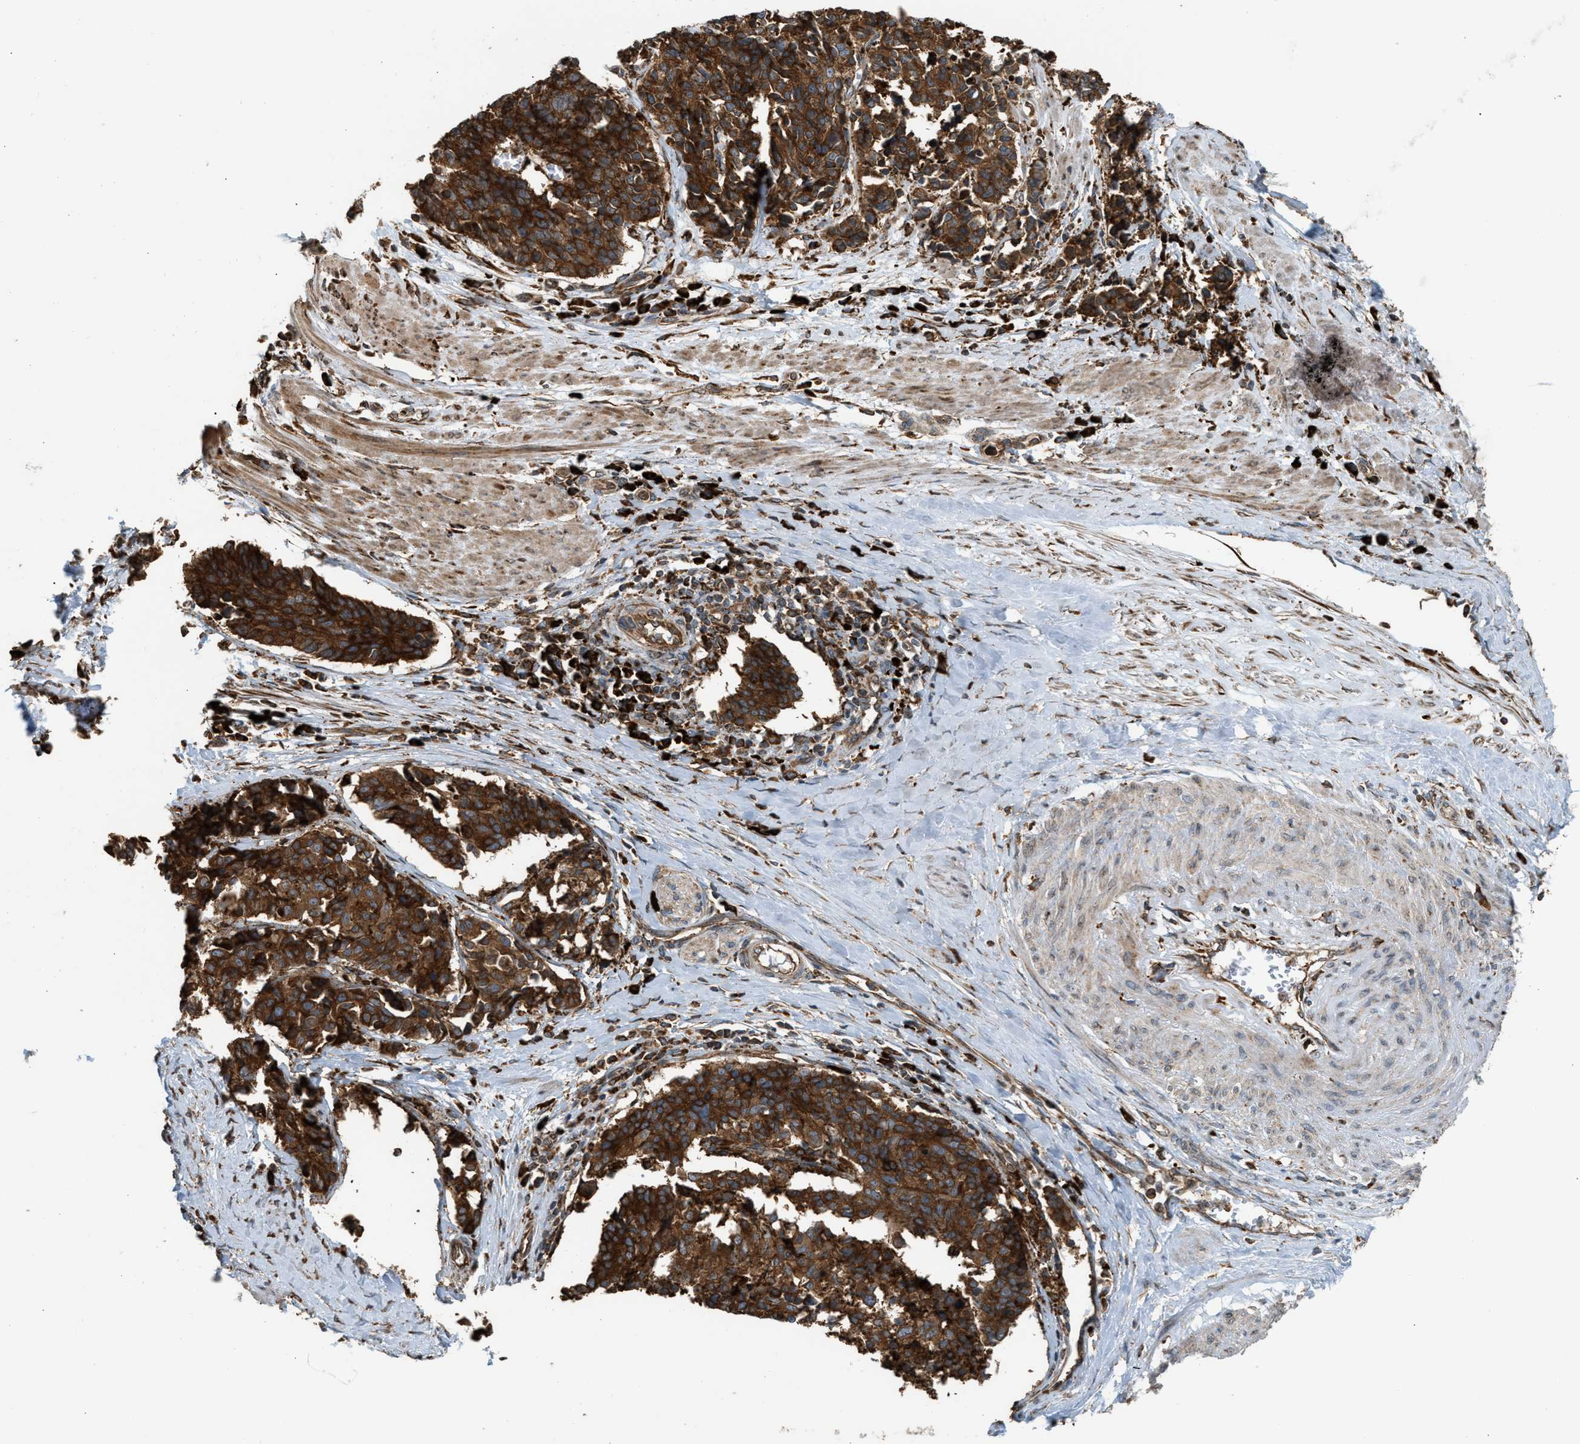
{"staining": {"intensity": "strong", "quantity": ">75%", "location": "cytoplasmic/membranous"}, "tissue": "cervical cancer", "cell_type": "Tumor cells", "image_type": "cancer", "snomed": [{"axis": "morphology", "description": "Normal tissue, NOS"}, {"axis": "morphology", "description": "Squamous cell carcinoma, NOS"}, {"axis": "topography", "description": "Cervix"}], "caption": "The immunohistochemical stain labels strong cytoplasmic/membranous expression in tumor cells of cervical cancer (squamous cell carcinoma) tissue.", "gene": "BAIAP2L1", "patient": {"sex": "female", "age": 35}}